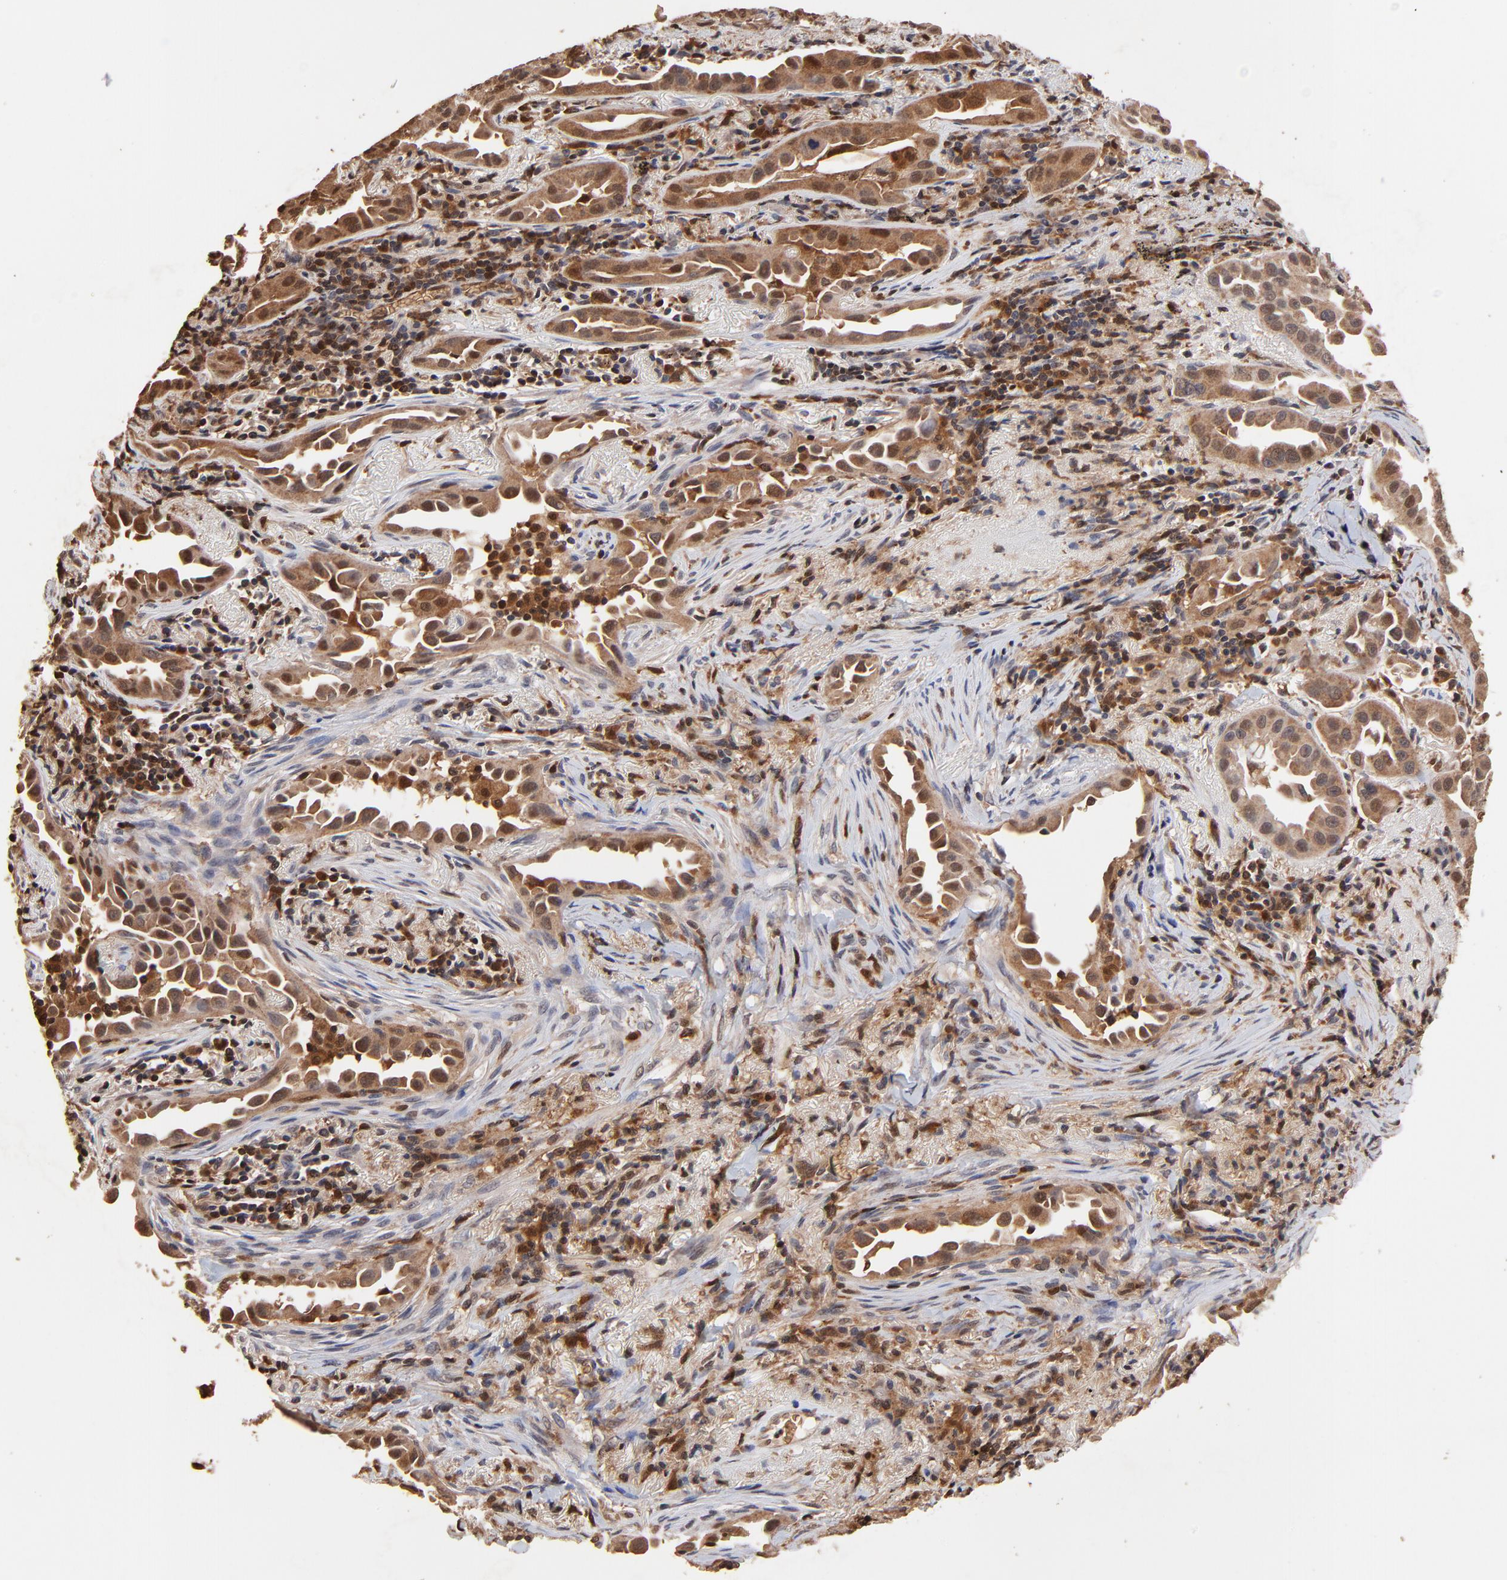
{"staining": {"intensity": "moderate", "quantity": ">75%", "location": "cytoplasmic/membranous"}, "tissue": "lung cancer", "cell_type": "Tumor cells", "image_type": "cancer", "snomed": [{"axis": "morphology", "description": "Normal tissue, NOS"}, {"axis": "morphology", "description": "Adenocarcinoma, NOS"}, {"axis": "topography", "description": "Bronchus"}], "caption": "Immunohistochemical staining of human adenocarcinoma (lung) shows medium levels of moderate cytoplasmic/membranous protein expression in about >75% of tumor cells.", "gene": "CASP1", "patient": {"sex": "male", "age": 68}}